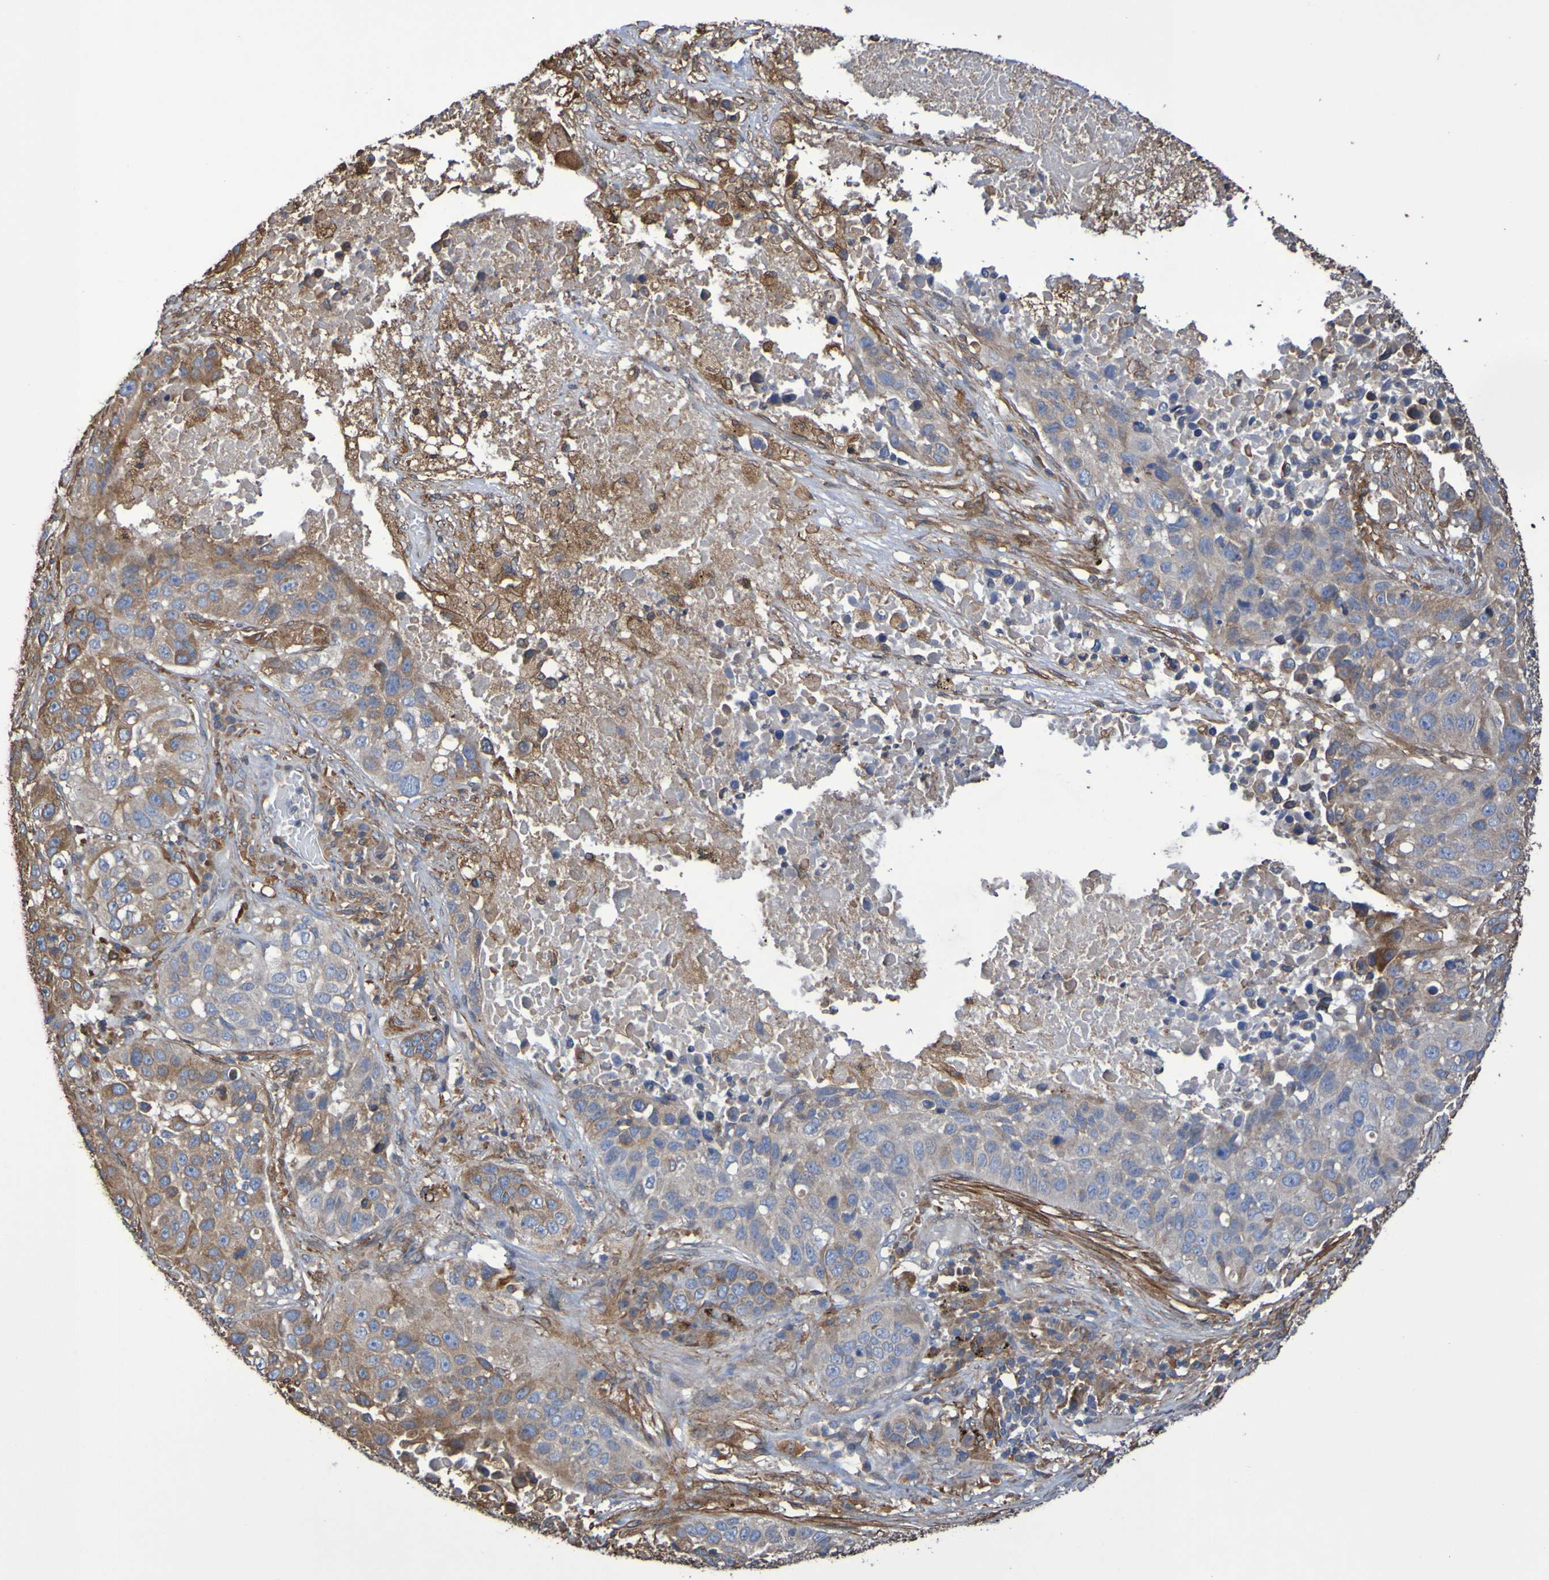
{"staining": {"intensity": "moderate", "quantity": "25%-75%", "location": "cytoplasmic/membranous"}, "tissue": "lung cancer", "cell_type": "Tumor cells", "image_type": "cancer", "snomed": [{"axis": "morphology", "description": "Squamous cell carcinoma, NOS"}, {"axis": "topography", "description": "Lung"}], "caption": "The histopathology image displays staining of squamous cell carcinoma (lung), revealing moderate cytoplasmic/membranous protein expression (brown color) within tumor cells.", "gene": "RAB11A", "patient": {"sex": "male", "age": 57}}